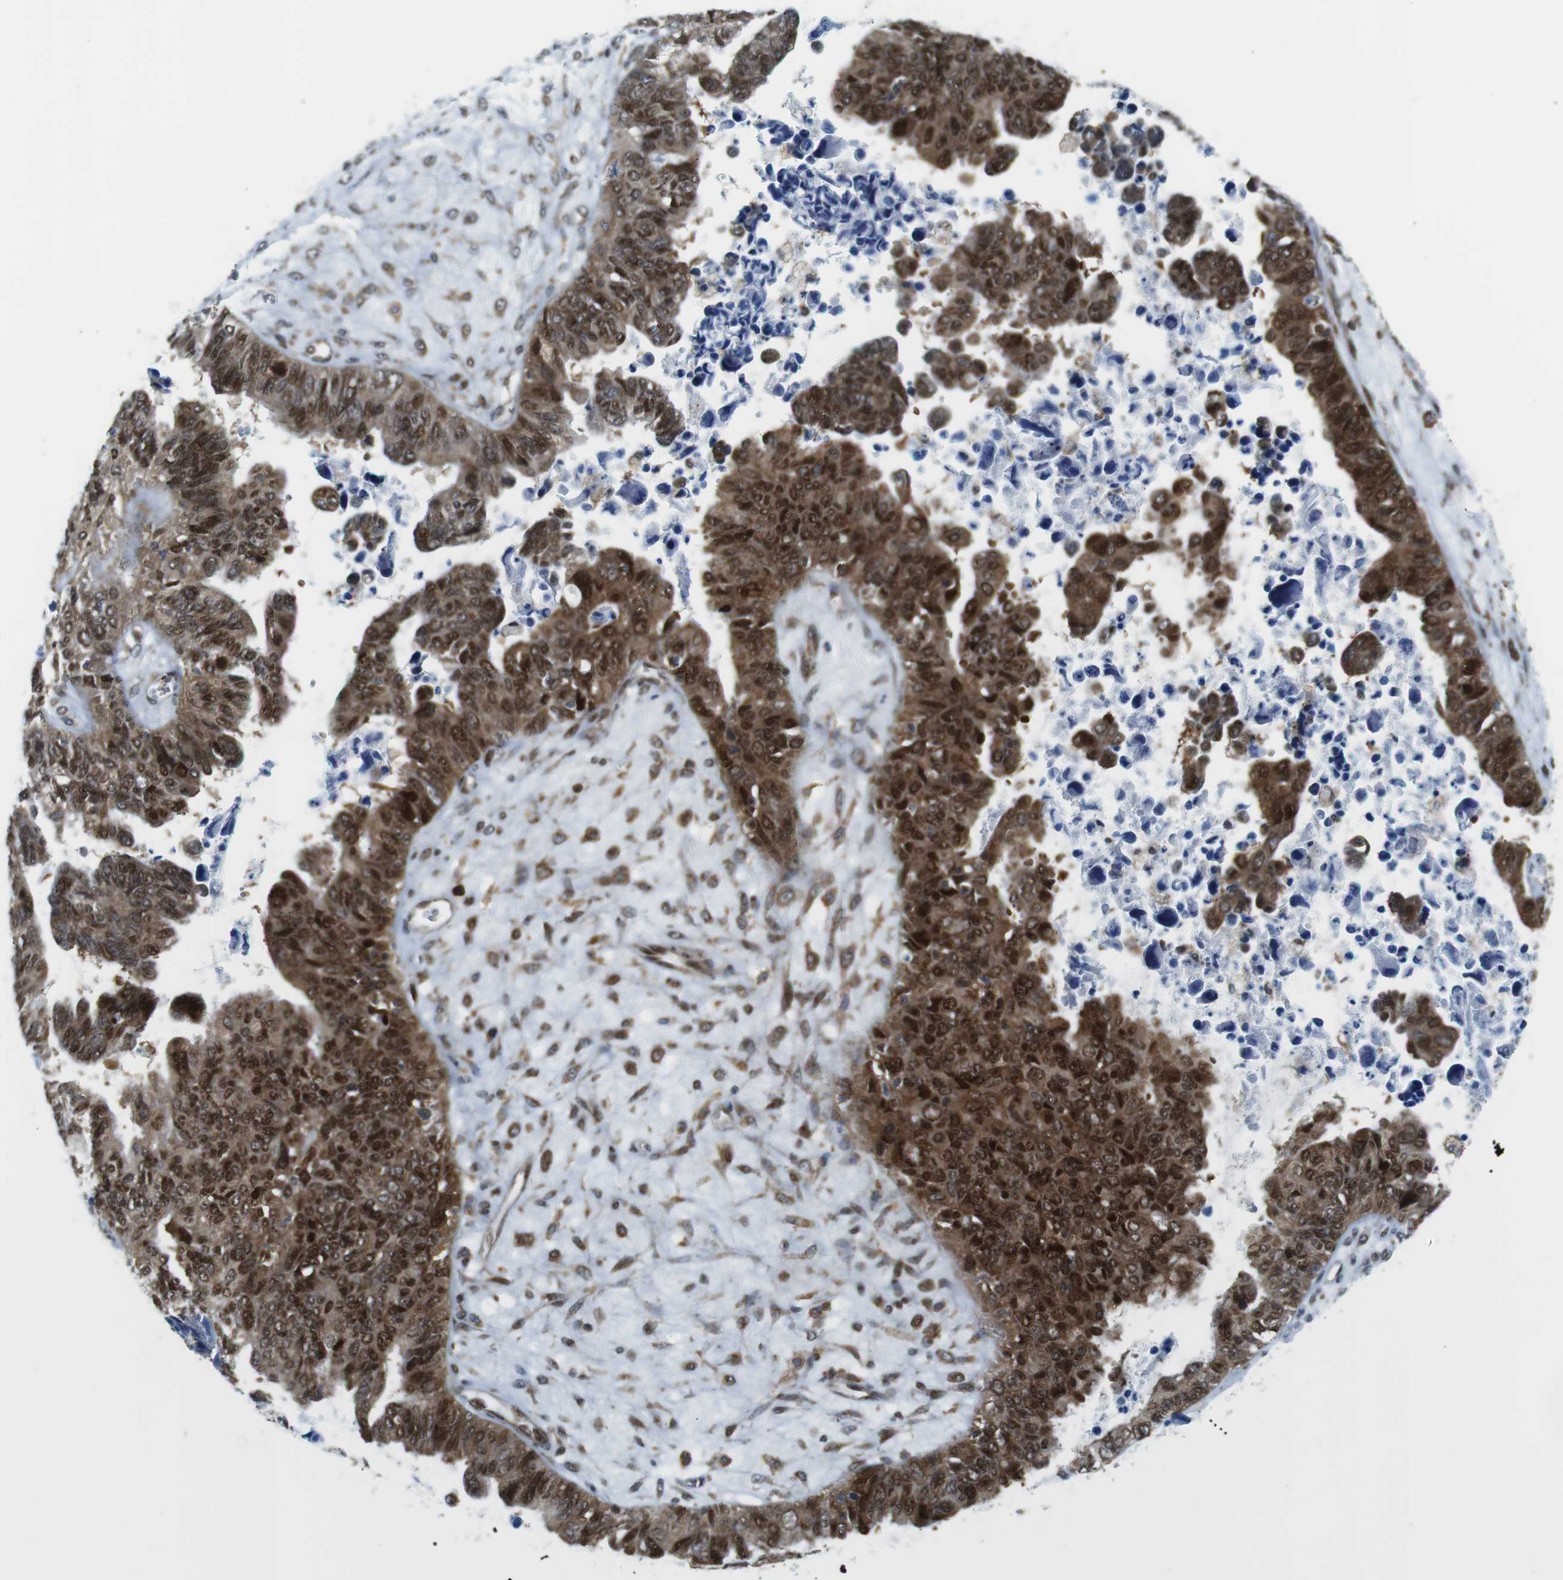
{"staining": {"intensity": "moderate", "quantity": ">75%", "location": "cytoplasmic/membranous,nuclear"}, "tissue": "ovarian cancer", "cell_type": "Tumor cells", "image_type": "cancer", "snomed": [{"axis": "morphology", "description": "Cystadenocarcinoma, serous, NOS"}, {"axis": "topography", "description": "Ovary"}], "caption": "About >75% of tumor cells in serous cystadenocarcinoma (ovarian) display moderate cytoplasmic/membranous and nuclear protein expression as visualized by brown immunohistochemical staining.", "gene": "CUL7", "patient": {"sex": "female", "age": 79}}